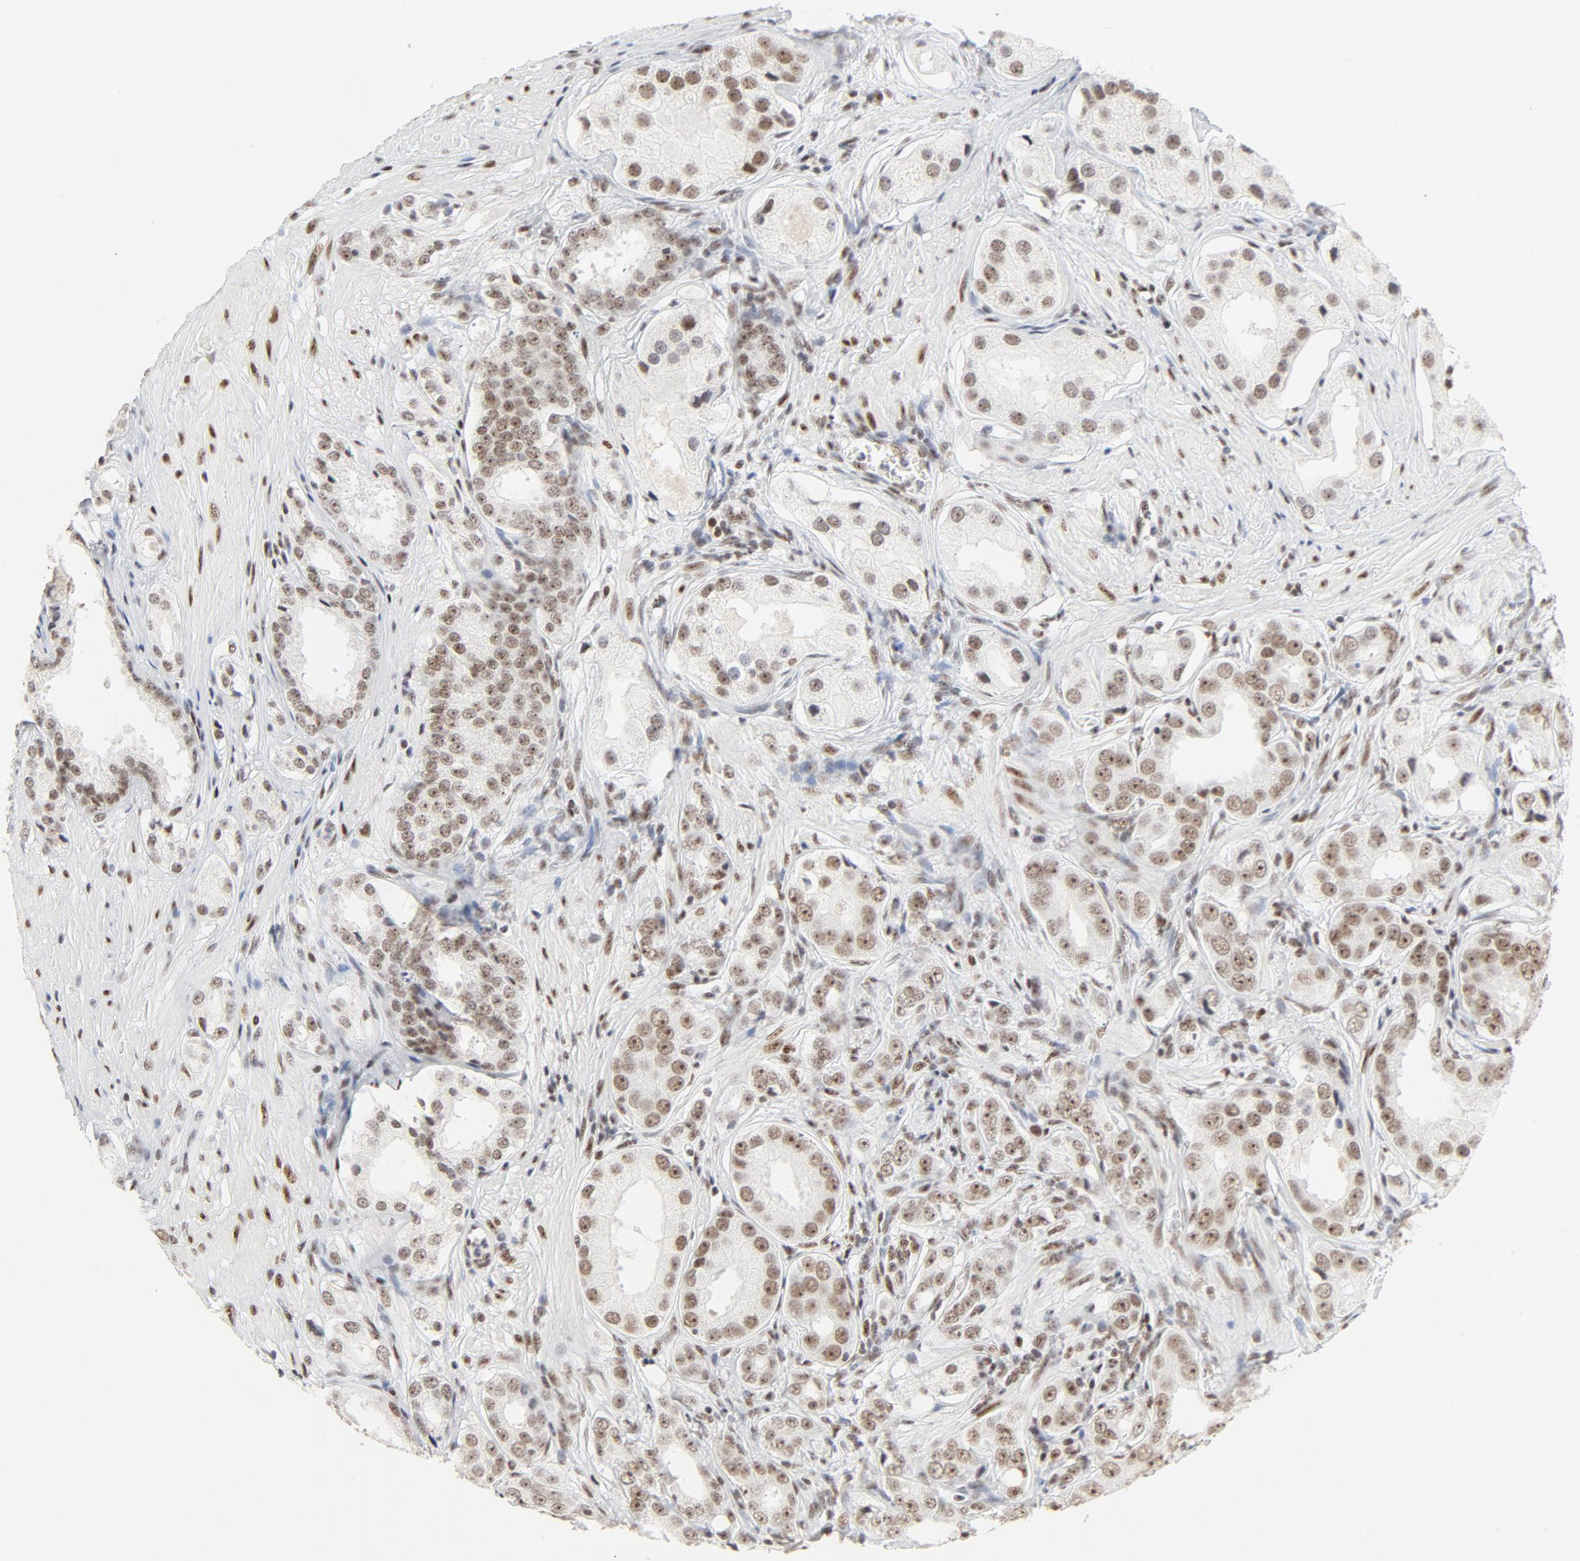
{"staining": {"intensity": "moderate", "quantity": ">75%", "location": "nuclear"}, "tissue": "prostate cancer", "cell_type": "Tumor cells", "image_type": "cancer", "snomed": [{"axis": "morphology", "description": "Adenocarcinoma, Medium grade"}, {"axis": "topography", "description": "Prostate"}], "caption": "Immunohistochemistry photomicrograph of human prostate adenocarcinoma (medium-grade) stained for a protein (brown), which reveals medium levels of moderate nuclear expression in about >75% of tumor cells.", "gene": "GTF2H1", "patient": {"sex": "male", "age": 53}}